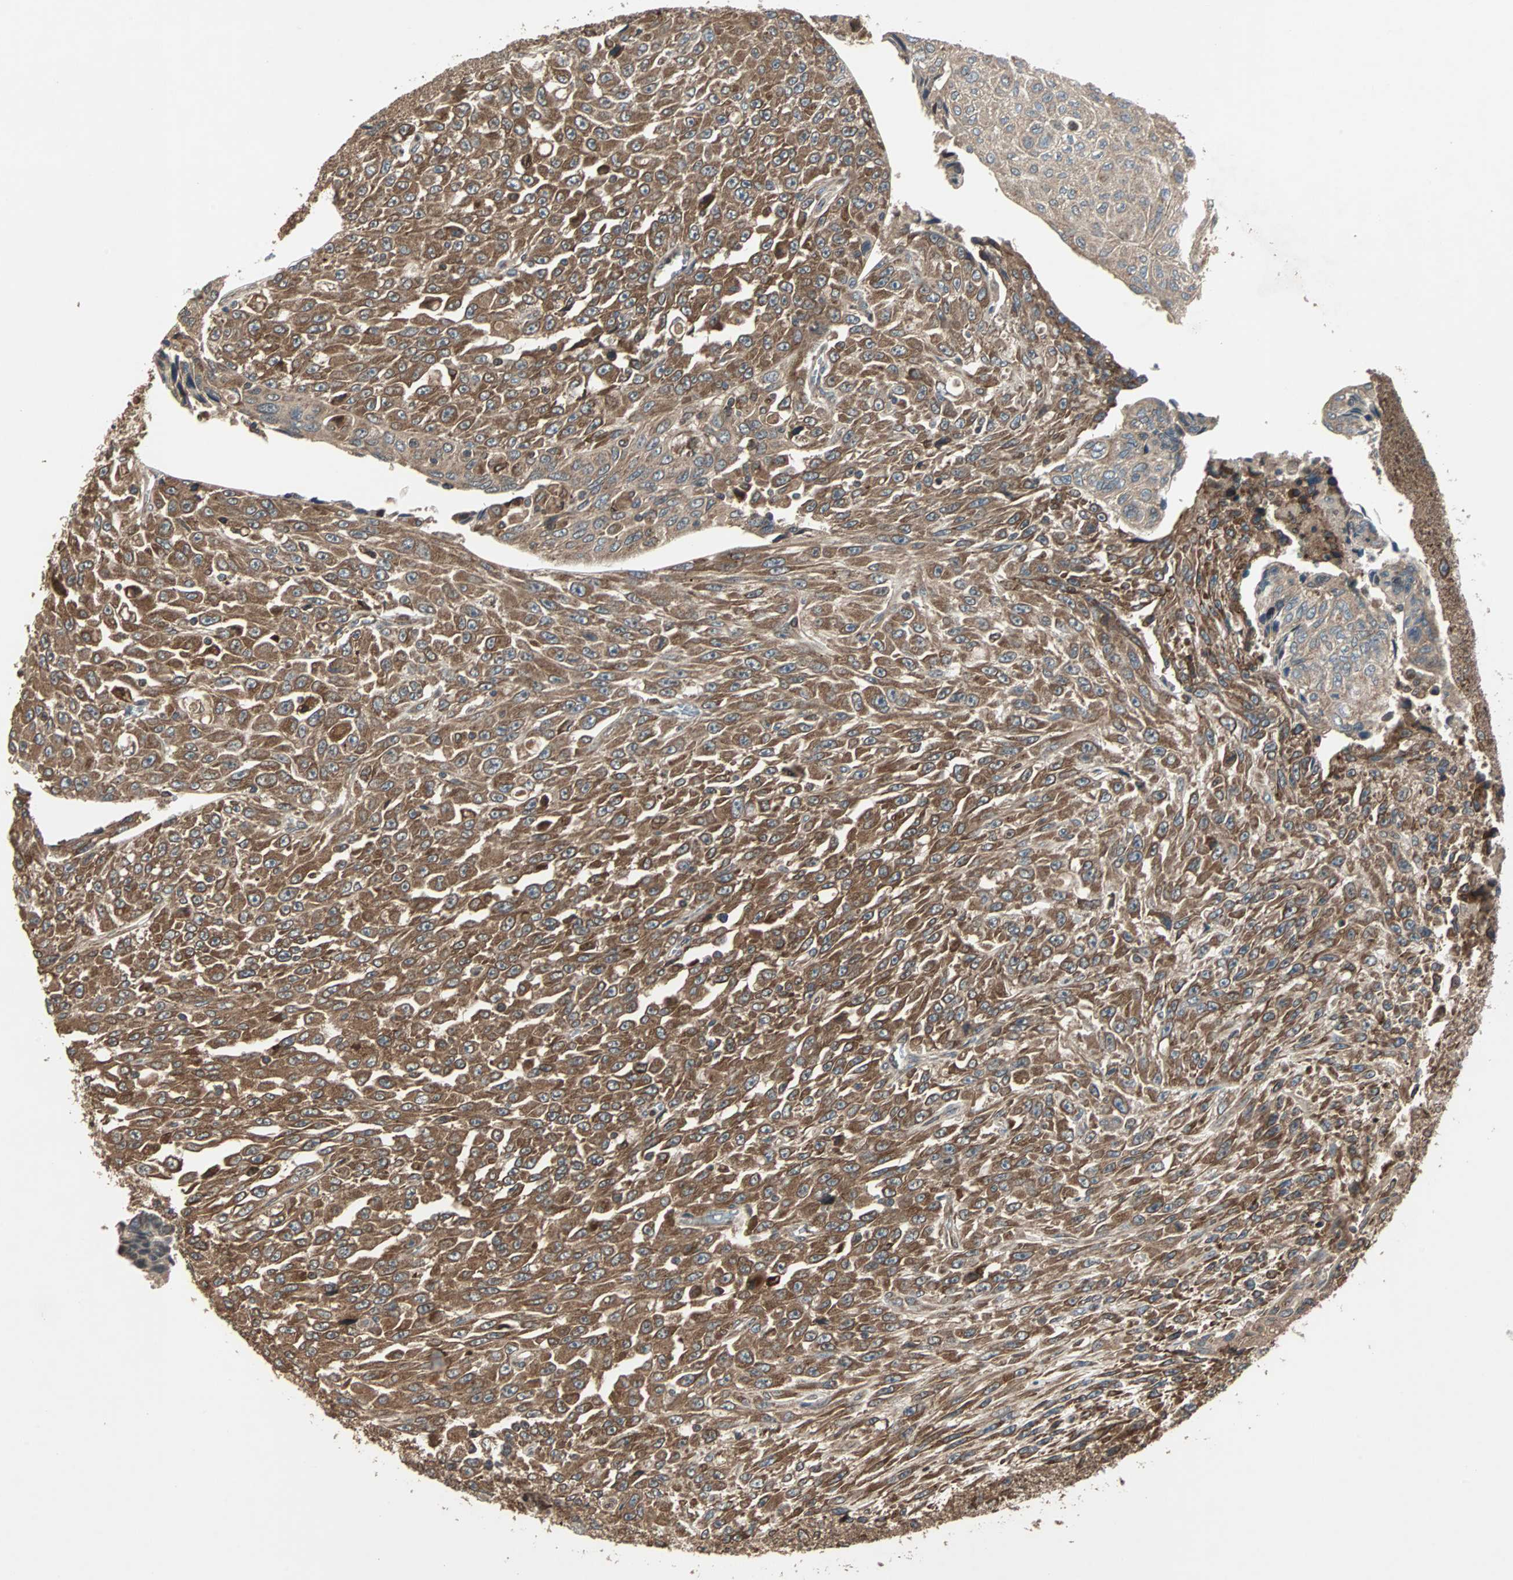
{"staining": {"intensity": "strong", "quantity": ">75%", "location": "cytoplasmic/membranous"}, "tissue": "urothelial cancer", "cell_type": "Tumor cells", "image_type": "cancer", "snomed": [{"axis": "morphology", "description": "Urothelial carcinoma, High grade"}, {"axis": "topography", "description": "Urinary bladder"}], "caption": "This is a micrograph of immunohistochemistry (IHC) staining of urothelial carcinoma (high-grade), which shows strong positivity in the cytoplasmic/membranous of tumor cells.", "gene": "RAB7A", "patient": {"sex": "male", "age": 66}}